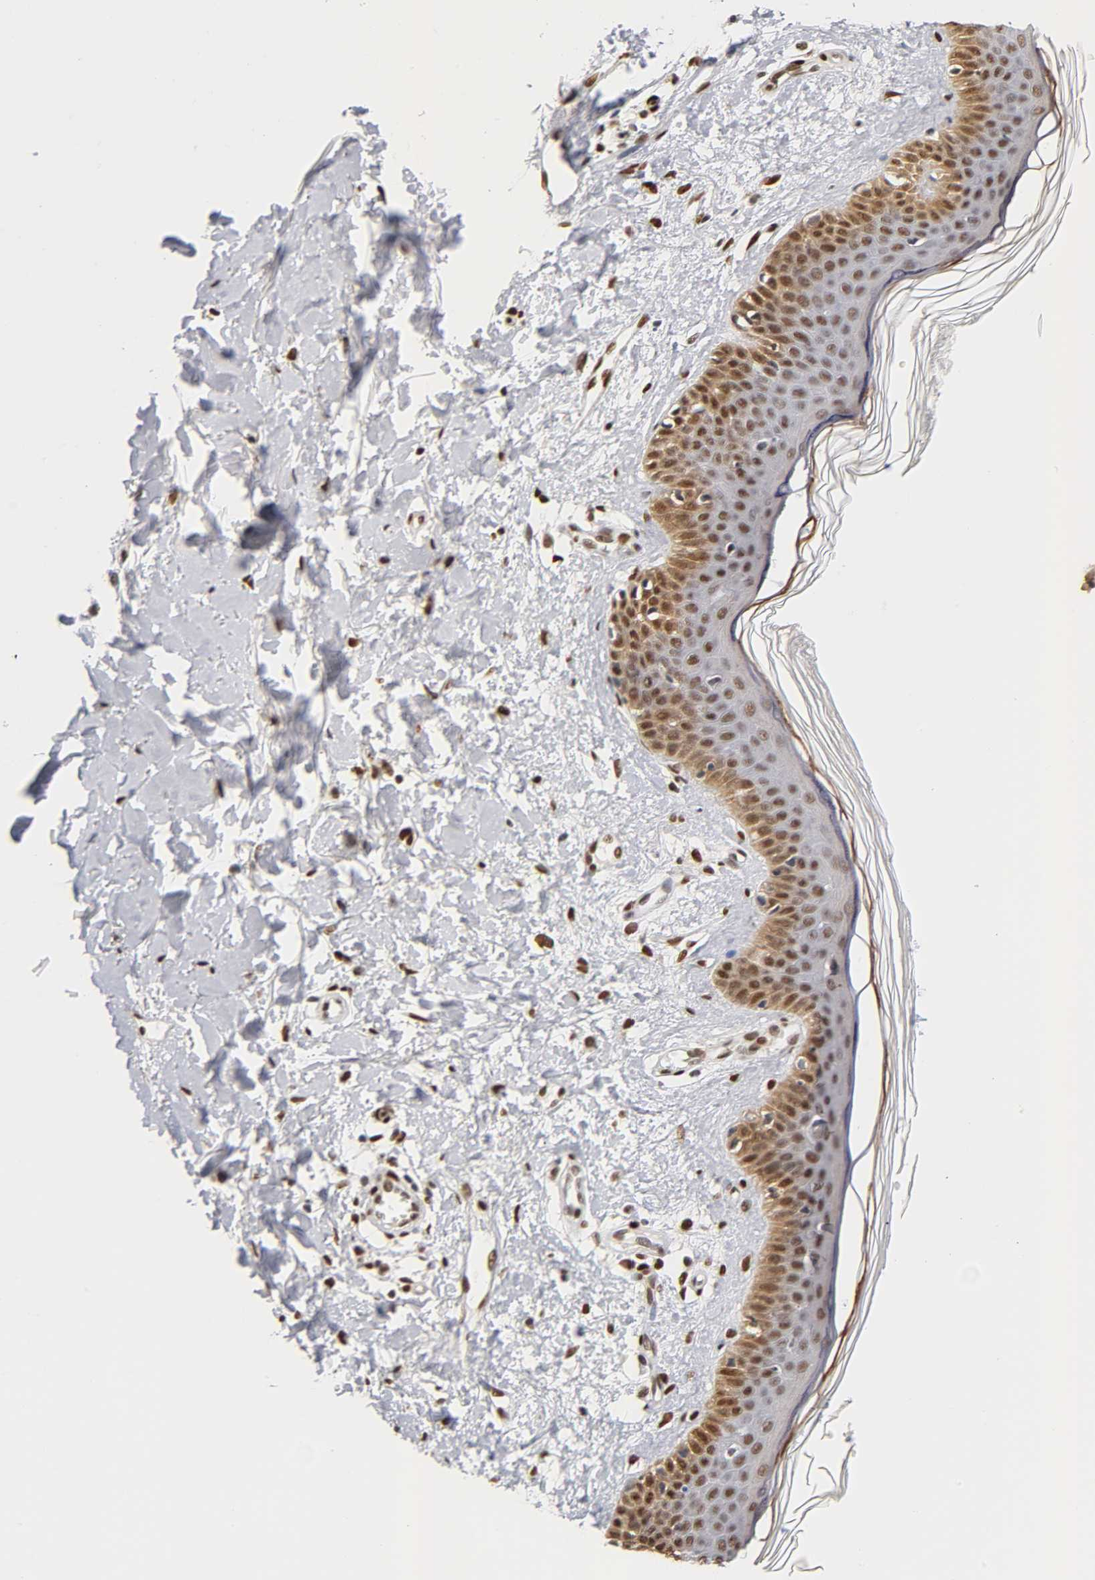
{"staining": {"intensity": "strong", "quantity": ">75%", "location": "nuclear"}, "tissue": "skin", "cell_type": "Fibroblasts", "image_type": "normal", "snomed": [{"axis": "morphology", "description": "Normal tissue, NOS"}, {"axis": "topography", "description": "Skin"}], "caption": "IHC image of benign skin: human skin stained using IHC shows high levels of strong protein expression localized specifically in the nuclear of fibroblasts, appearing as a nuclear brown color.", "gene": "NR3C1", "patient": {"sex": "female", "age": 56}}